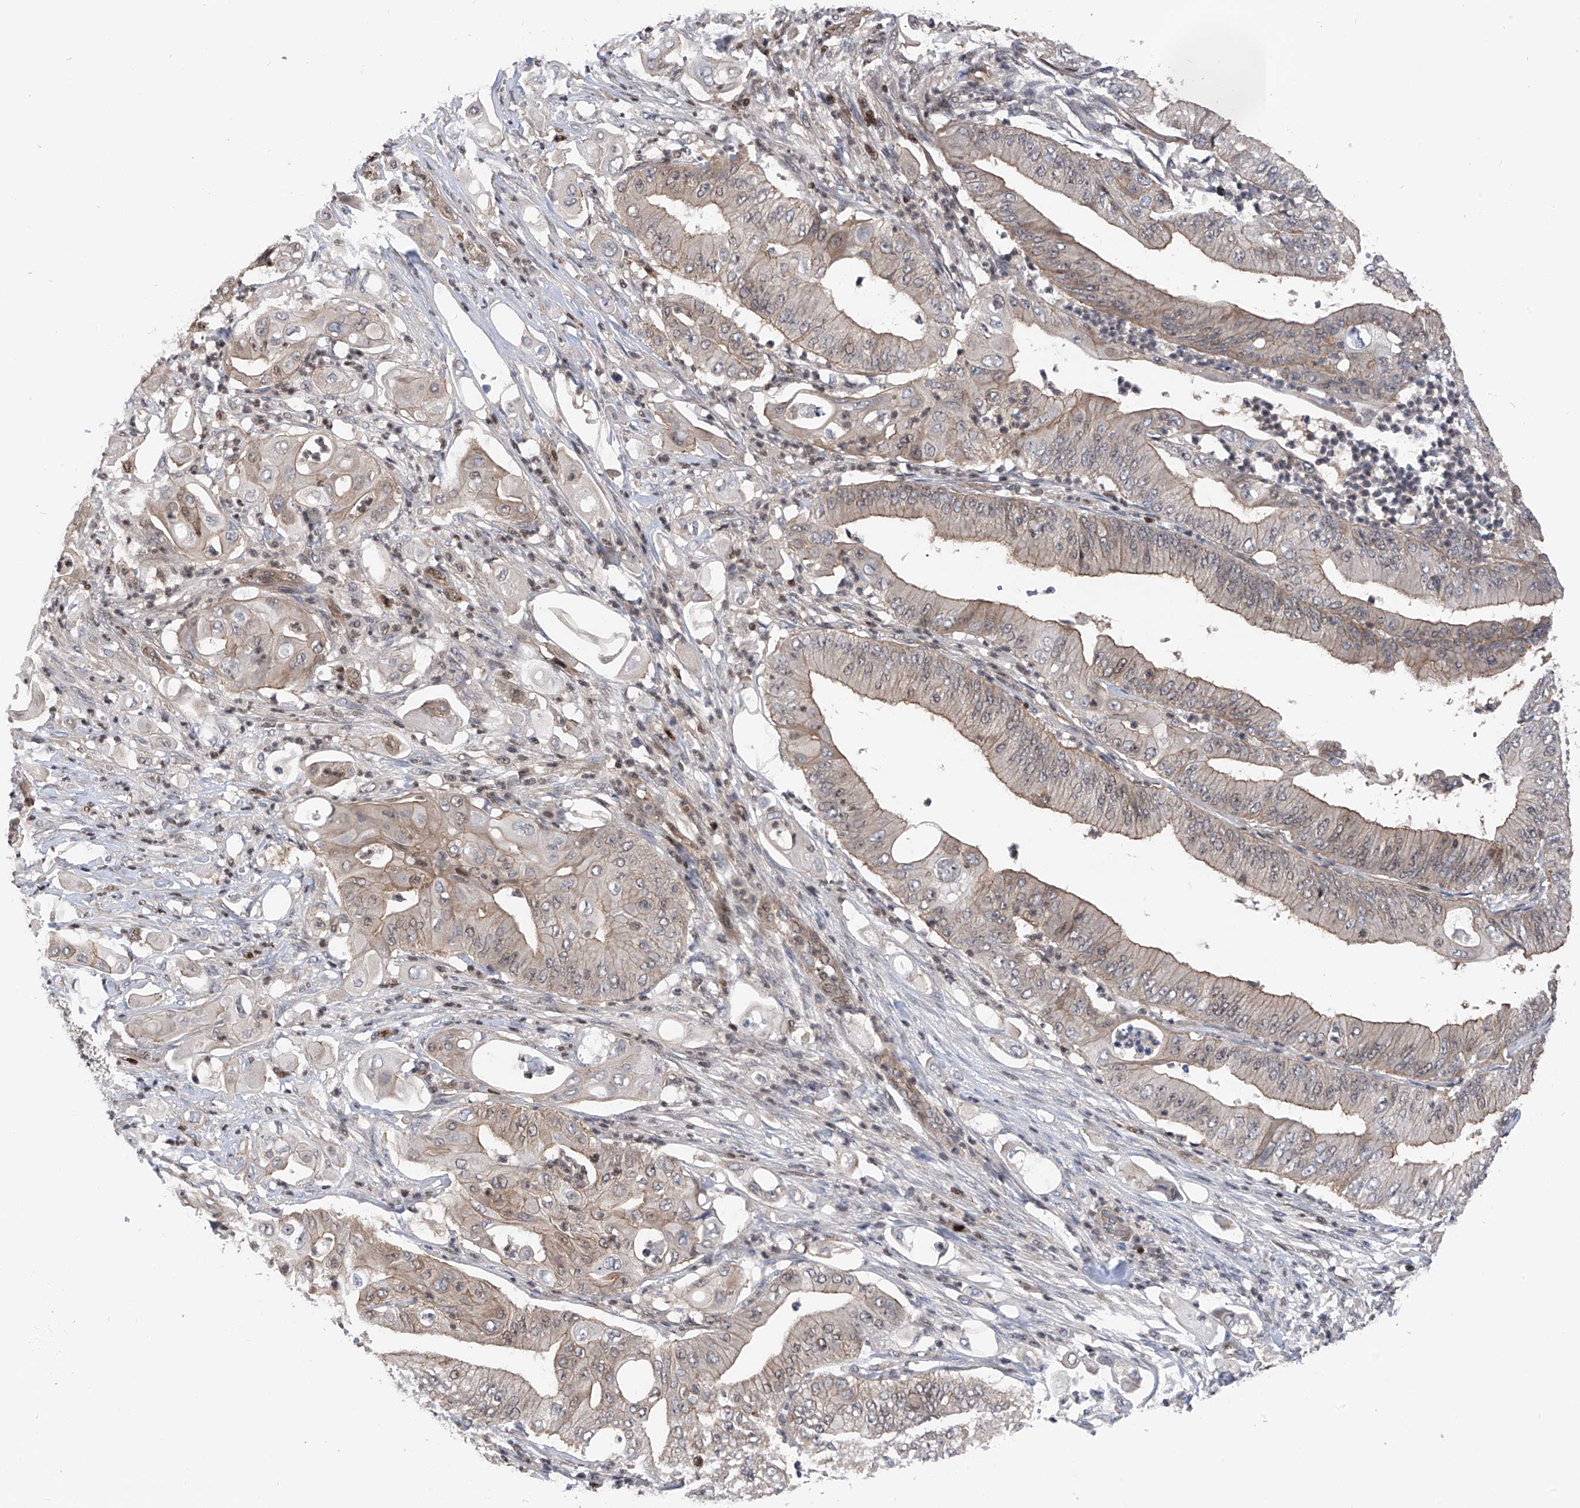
{"staining": {"intensity": "weak", "quantity": "<25%", "location": "cytoplasmic/membranous"}, "tissue": "pancreatic cancer", "cell_type": "Tumor cells", "image_type": "cancer", "snomed": [{"axis": "morphology", "description": "Adenocarcinoma, NOS"}, {"axis": "topography", "description": "Pancreas"}], "caption": "Human pancreatic adenocarcinoma stained for a protein using immunohistochemistry exhibits no expression in tumor cells.", "gene": "DNAJC9", "patient": {"sex": "female", "age": 77}}